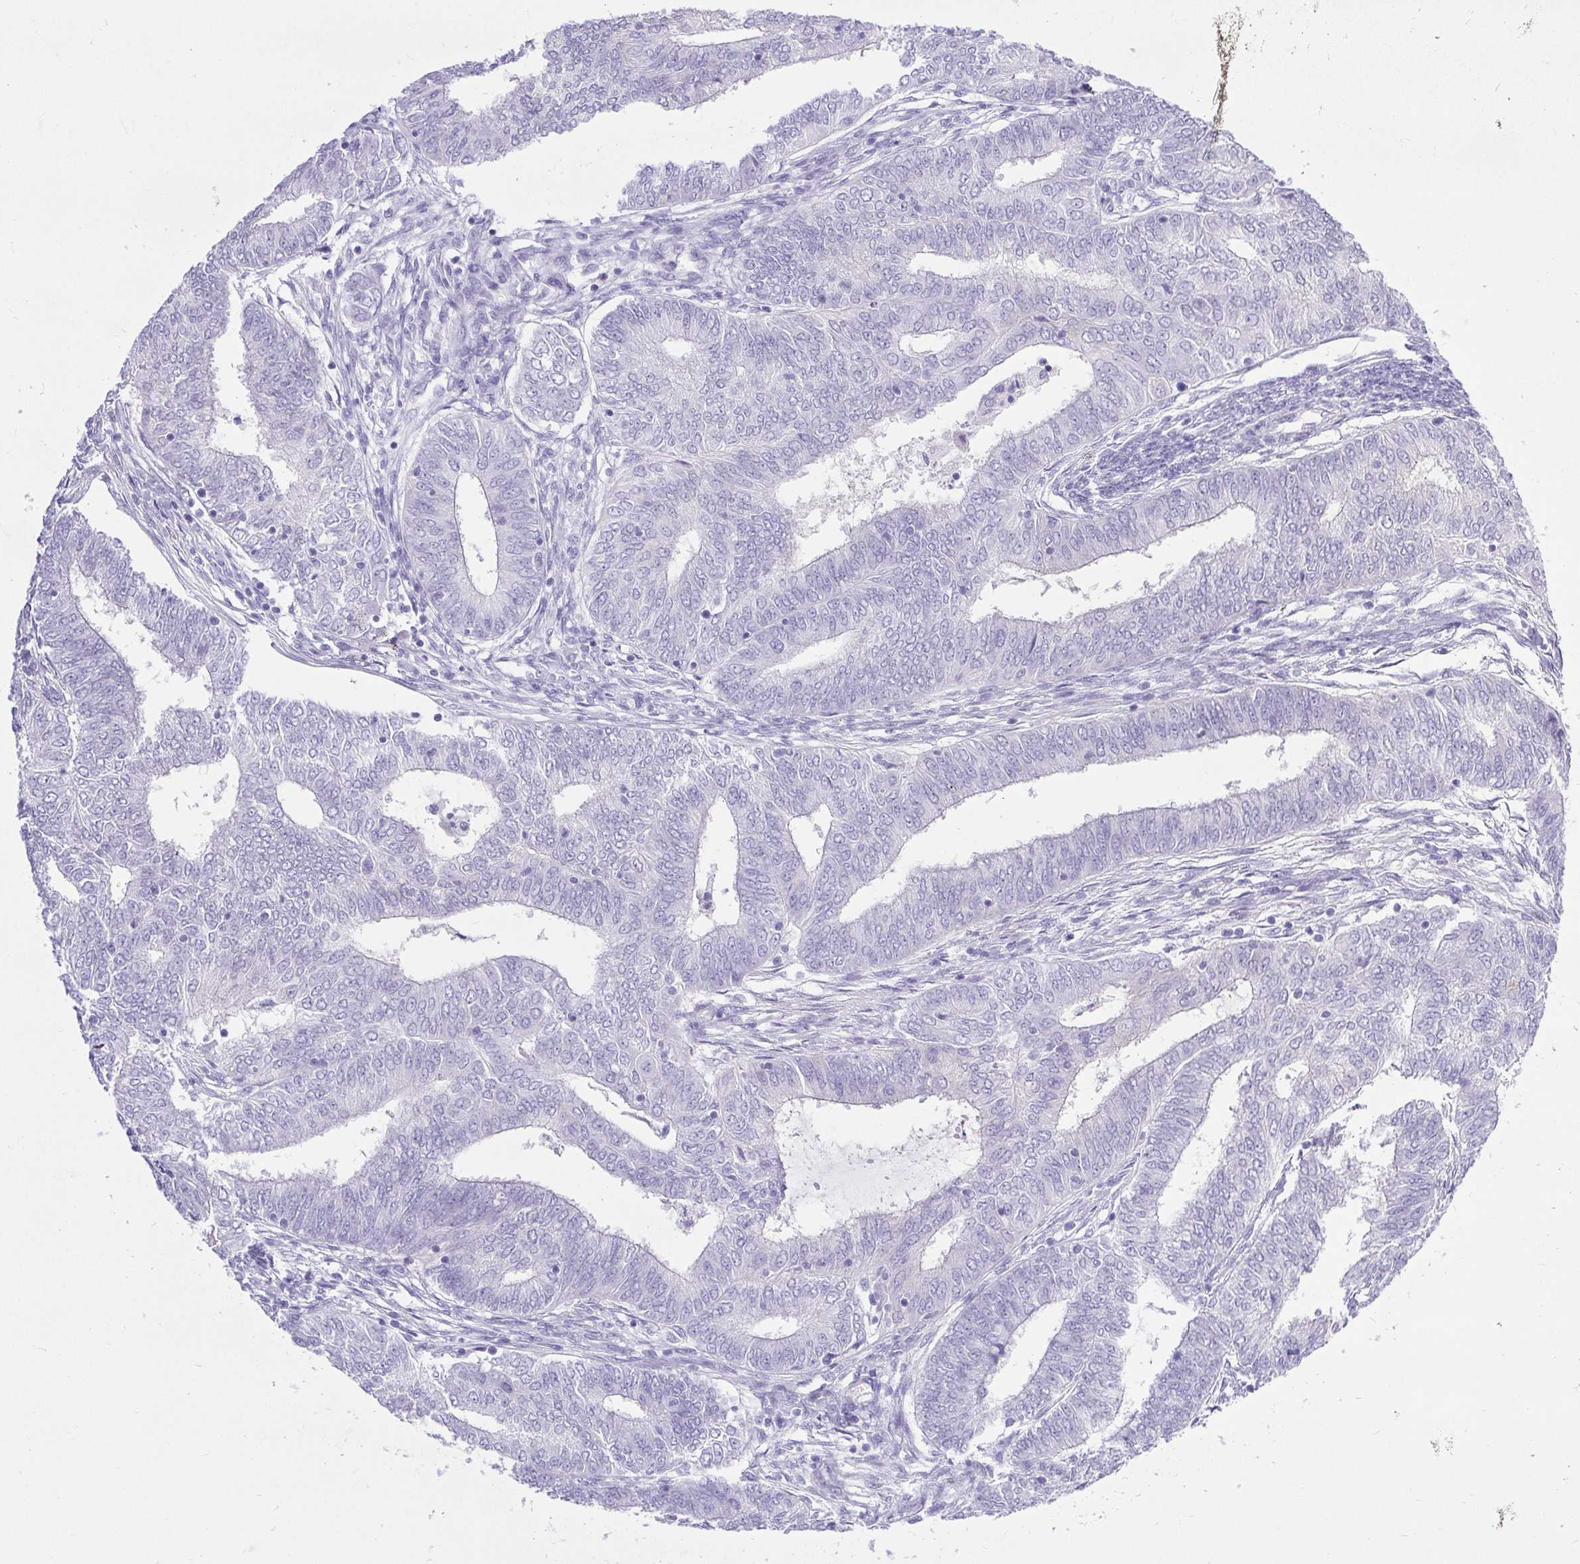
{"staining": {"intensity": "negative", "quantity": "none", "location": "none"}, "tissue": "endometrial cancer", "cell_type": "Tumor cells", "image_type": "cancer", "snomed": [{"axis": "morphology", "description": "Adenocarcinoma, NOS"}, {"axis": "topography", "description": "Endometrium"}], "caption": "This is a image of immunohistochemistry staining of endometrial cancer (adenocarcinoma), which shows no expression in tumor cells.", "gene": "BCAS1", "patient": {"sex": "female", "age": 62}}